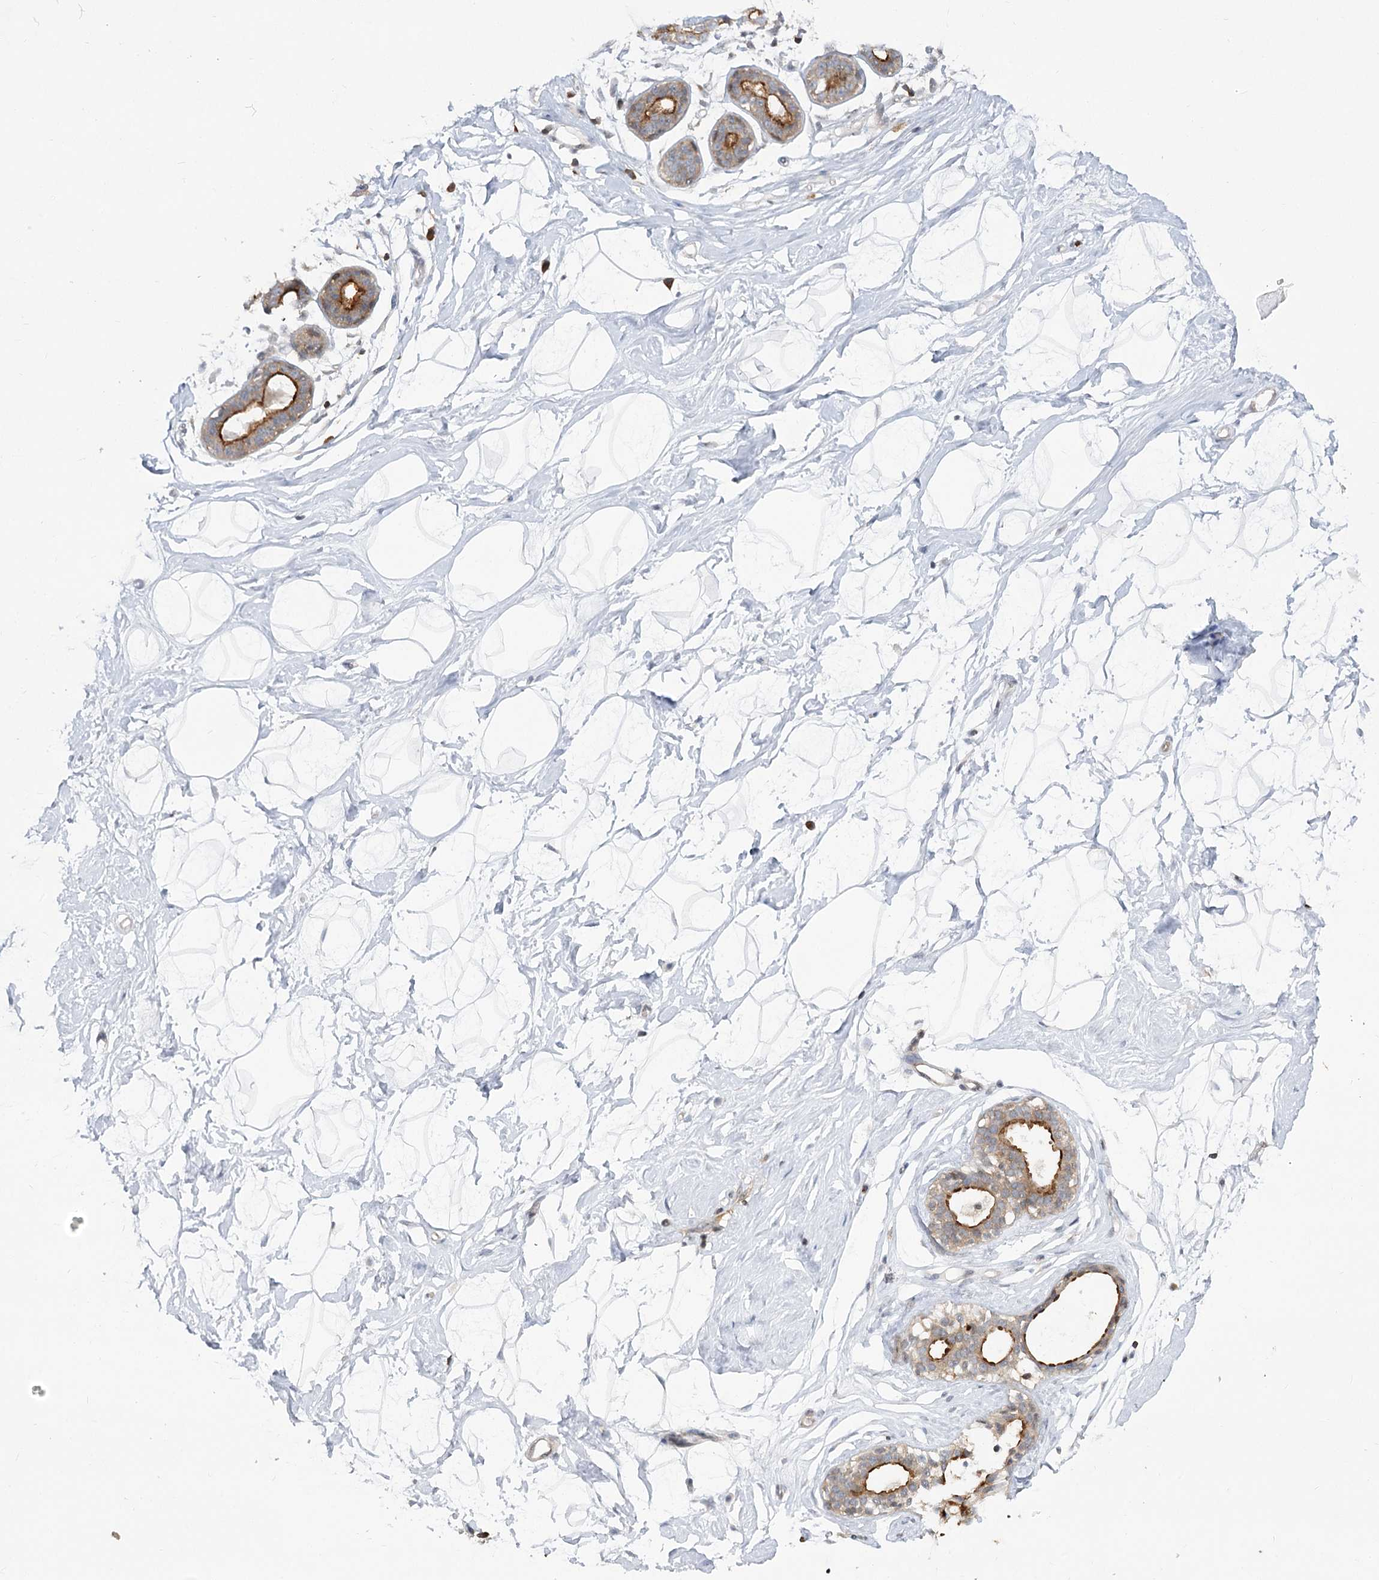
{"staining": {"intensity": "negative", "quantity": "none", "location": "none"}, "tissue": "breast", "cell_type": "Adipocytes", "image_type": "normal", "snomed": [{"axis": "morphology", "description": "Normal tissue, NOS"}, {"axis": "morphology", "description": "Adenoma, NOS"}, {"axis": "topography", "description": "Breast"}], "caption": "A high-resolution micrograph shows IHC staining of unremarkable breast, which exhibits no significant positivity in adipocytes.", "gene": "SYTL1", "patient": {"sex": "female", "age": 23}}